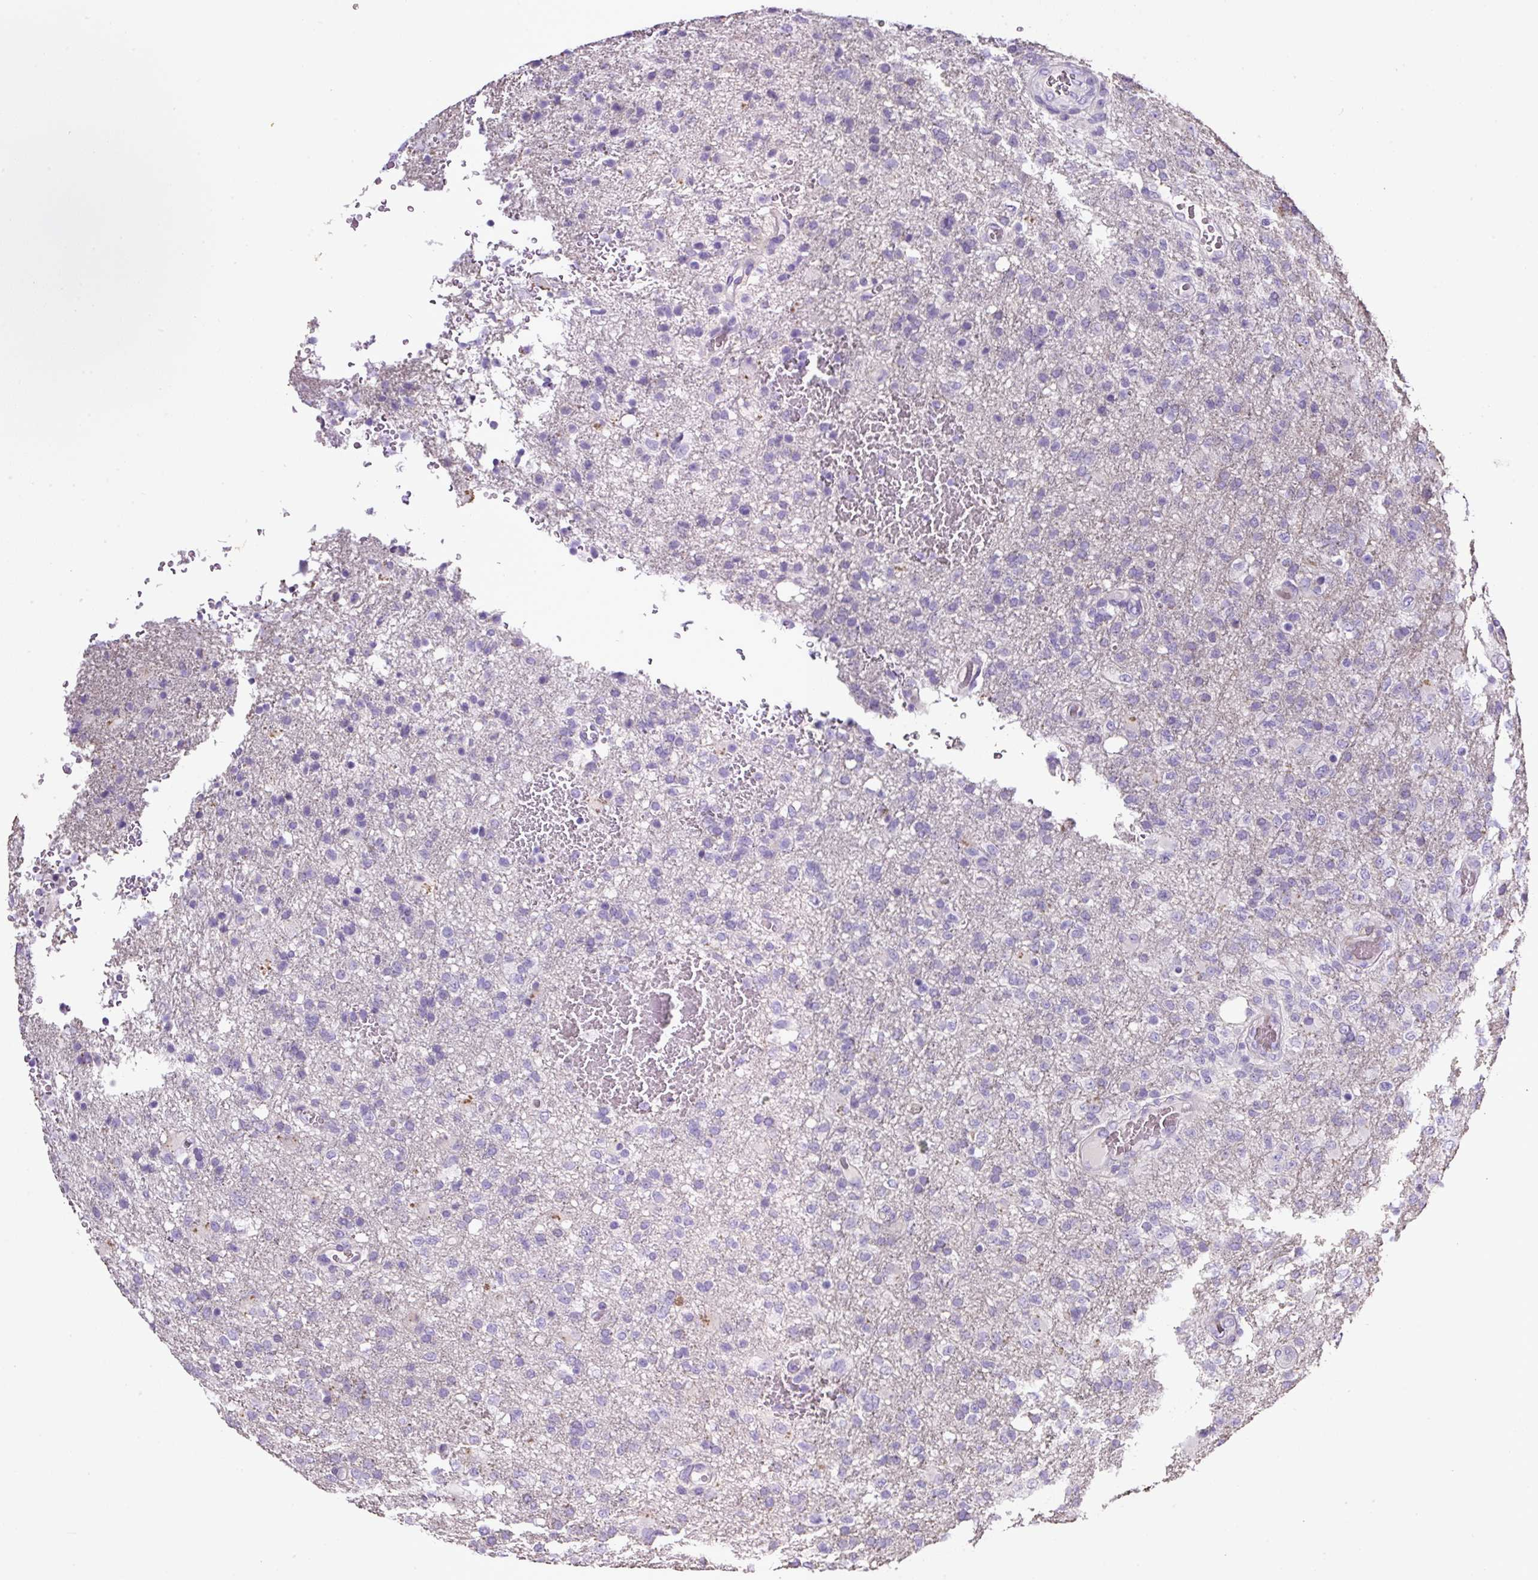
{"staining": {"intensity": "negative", "quantity": "none", "location": "none"}, "tissue": "glioma", "cell_type": "Tumor cells", "image_type": "cancer", "snomed": [{"axis": "morphology", "description": "Glioma, malignant, High grade"}, {"axis": "topography", "description": "Brain"}], "caption": "The photomicrograph shows no staining of tumor cells in malignant high-grade glioma.", "gene": "SP8", "patient": {"sex": "female", "age": 74}}